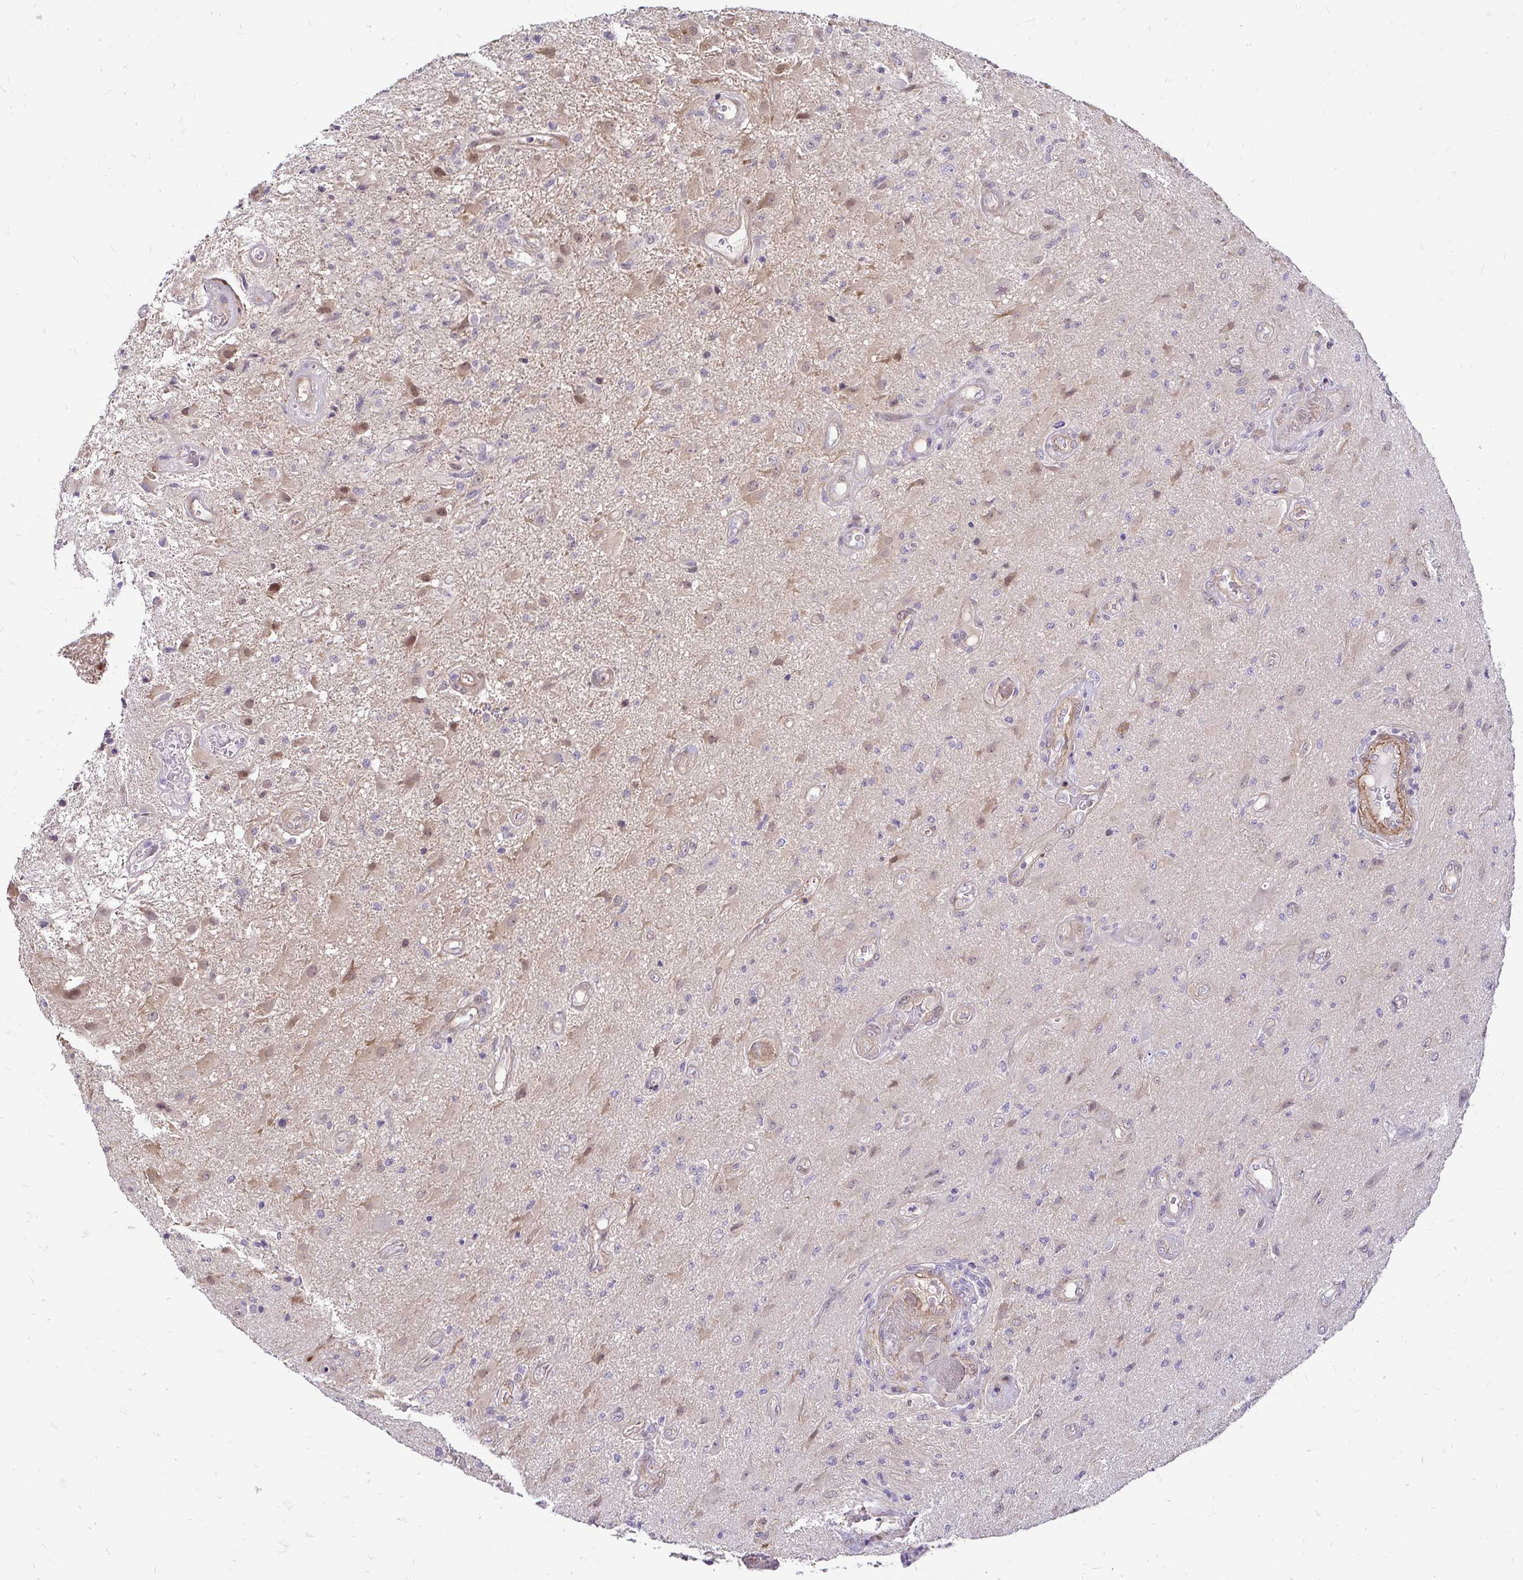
{"staining": {"intensity": "weak", "quantity": "<25%", "location": "cytoplasmic/membranous"}, "tissue": "glioma", "cell_type": "Tumor cells", "image_type": "cancer", "snomed": [{"axis": "morphology", "description": "Glioma, malignant, High grade"}, {"axis": "topography", "description": "Brain"}], "caption": "Immunohistochemistry photomicrograph of glioma stained for a protein (brown), which exhibits no expression in tumor cells.", "gene": "YAP1", "patient": {"sex": "male", "age": 67}}